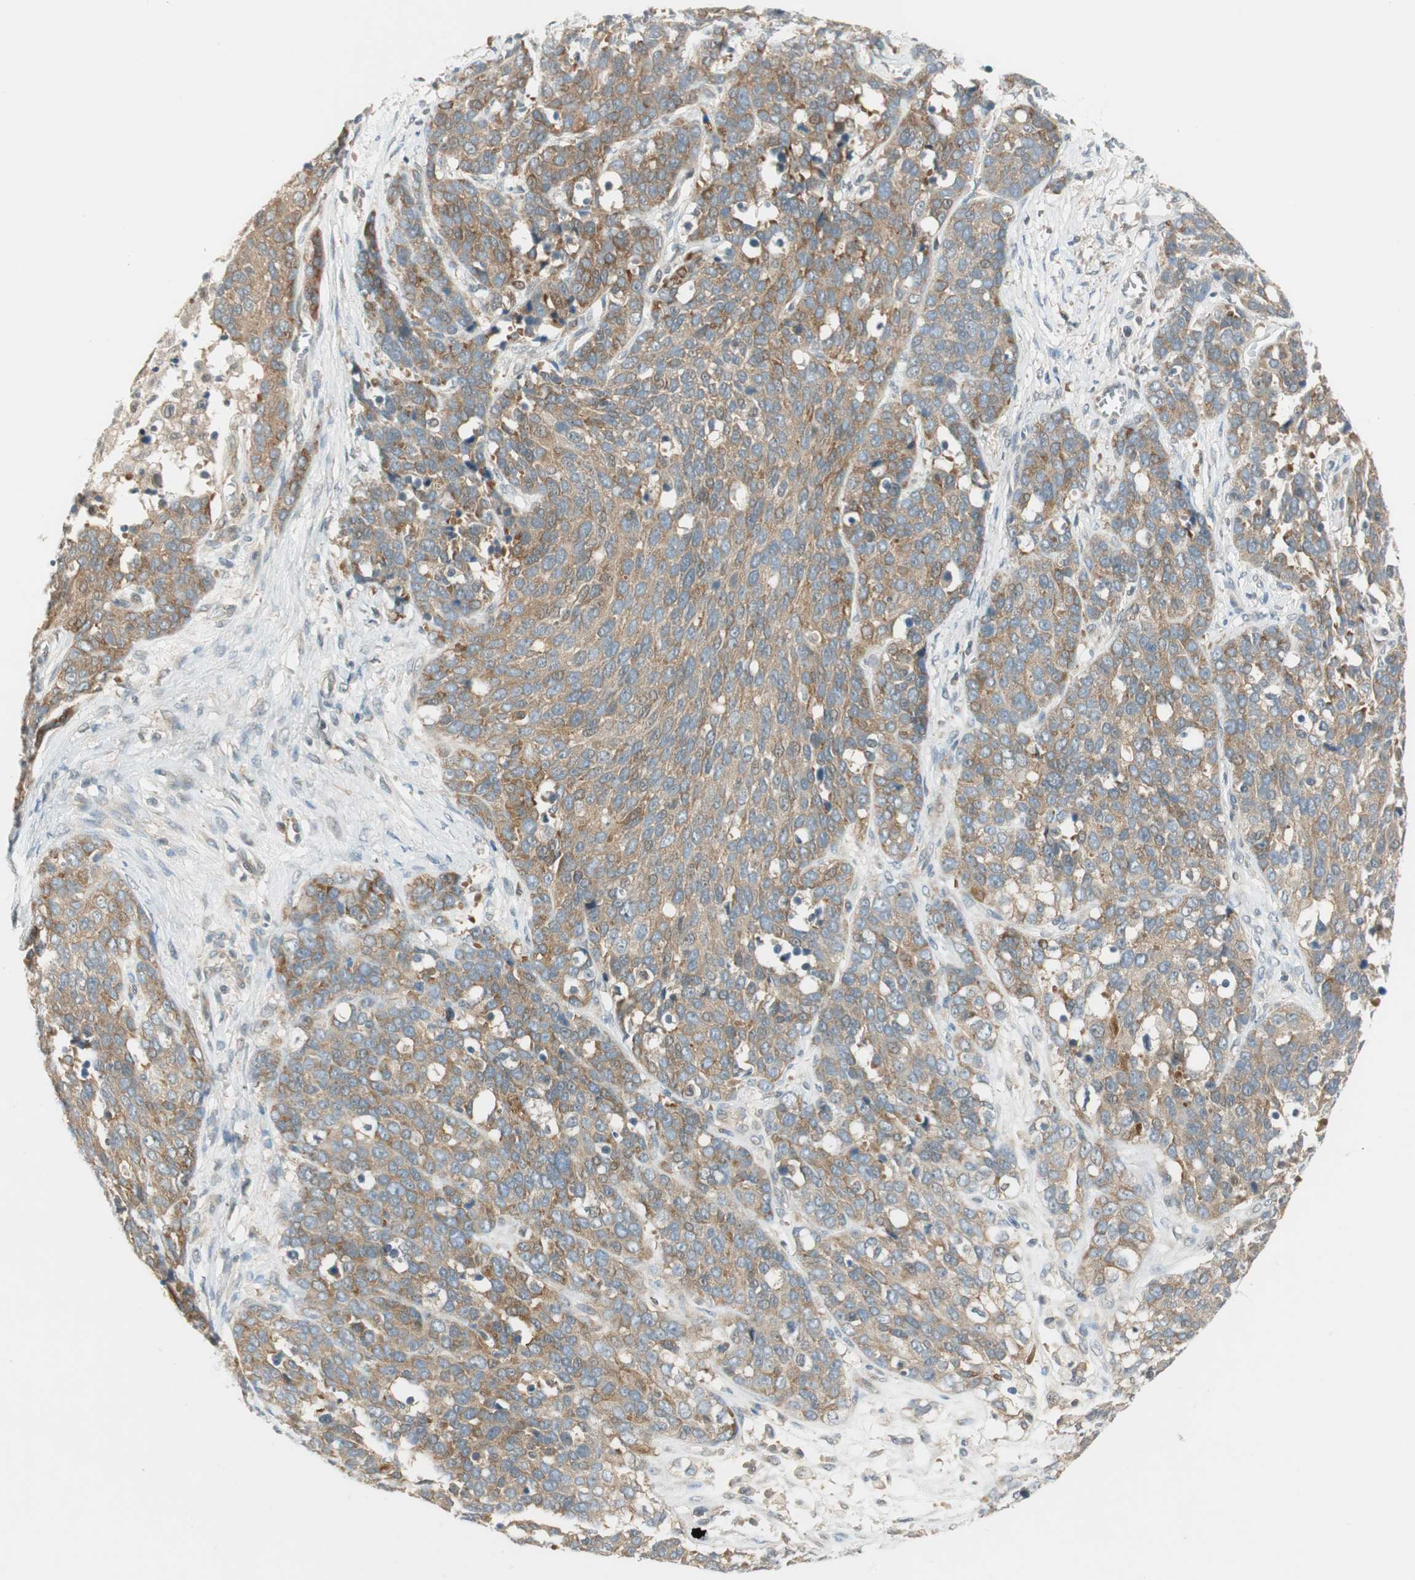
{"staining": {"intensity": "moderate", "quantity": ">75%", "location": "cytoplasmic/membranous"}, "tissue": "ovarian cancer", "cell_type": "Tumor cells", "image_type": "cancer", "snomed": [{"axis": "morphology", "description": "Cystadenocarcinoma, serous, NOS"}, {"axis": "topography", "description": "Ovary"}], "caption": "This photomicrograph demonstrates immunohistochemistry staining of human ovarian serous cystadenocarcinoma, with medium moderate cytoplasmic/membranous expression in about >75% of tumor cells.", "gene": "PSMD8", "patient": {"sex": "female", "age": 44}}